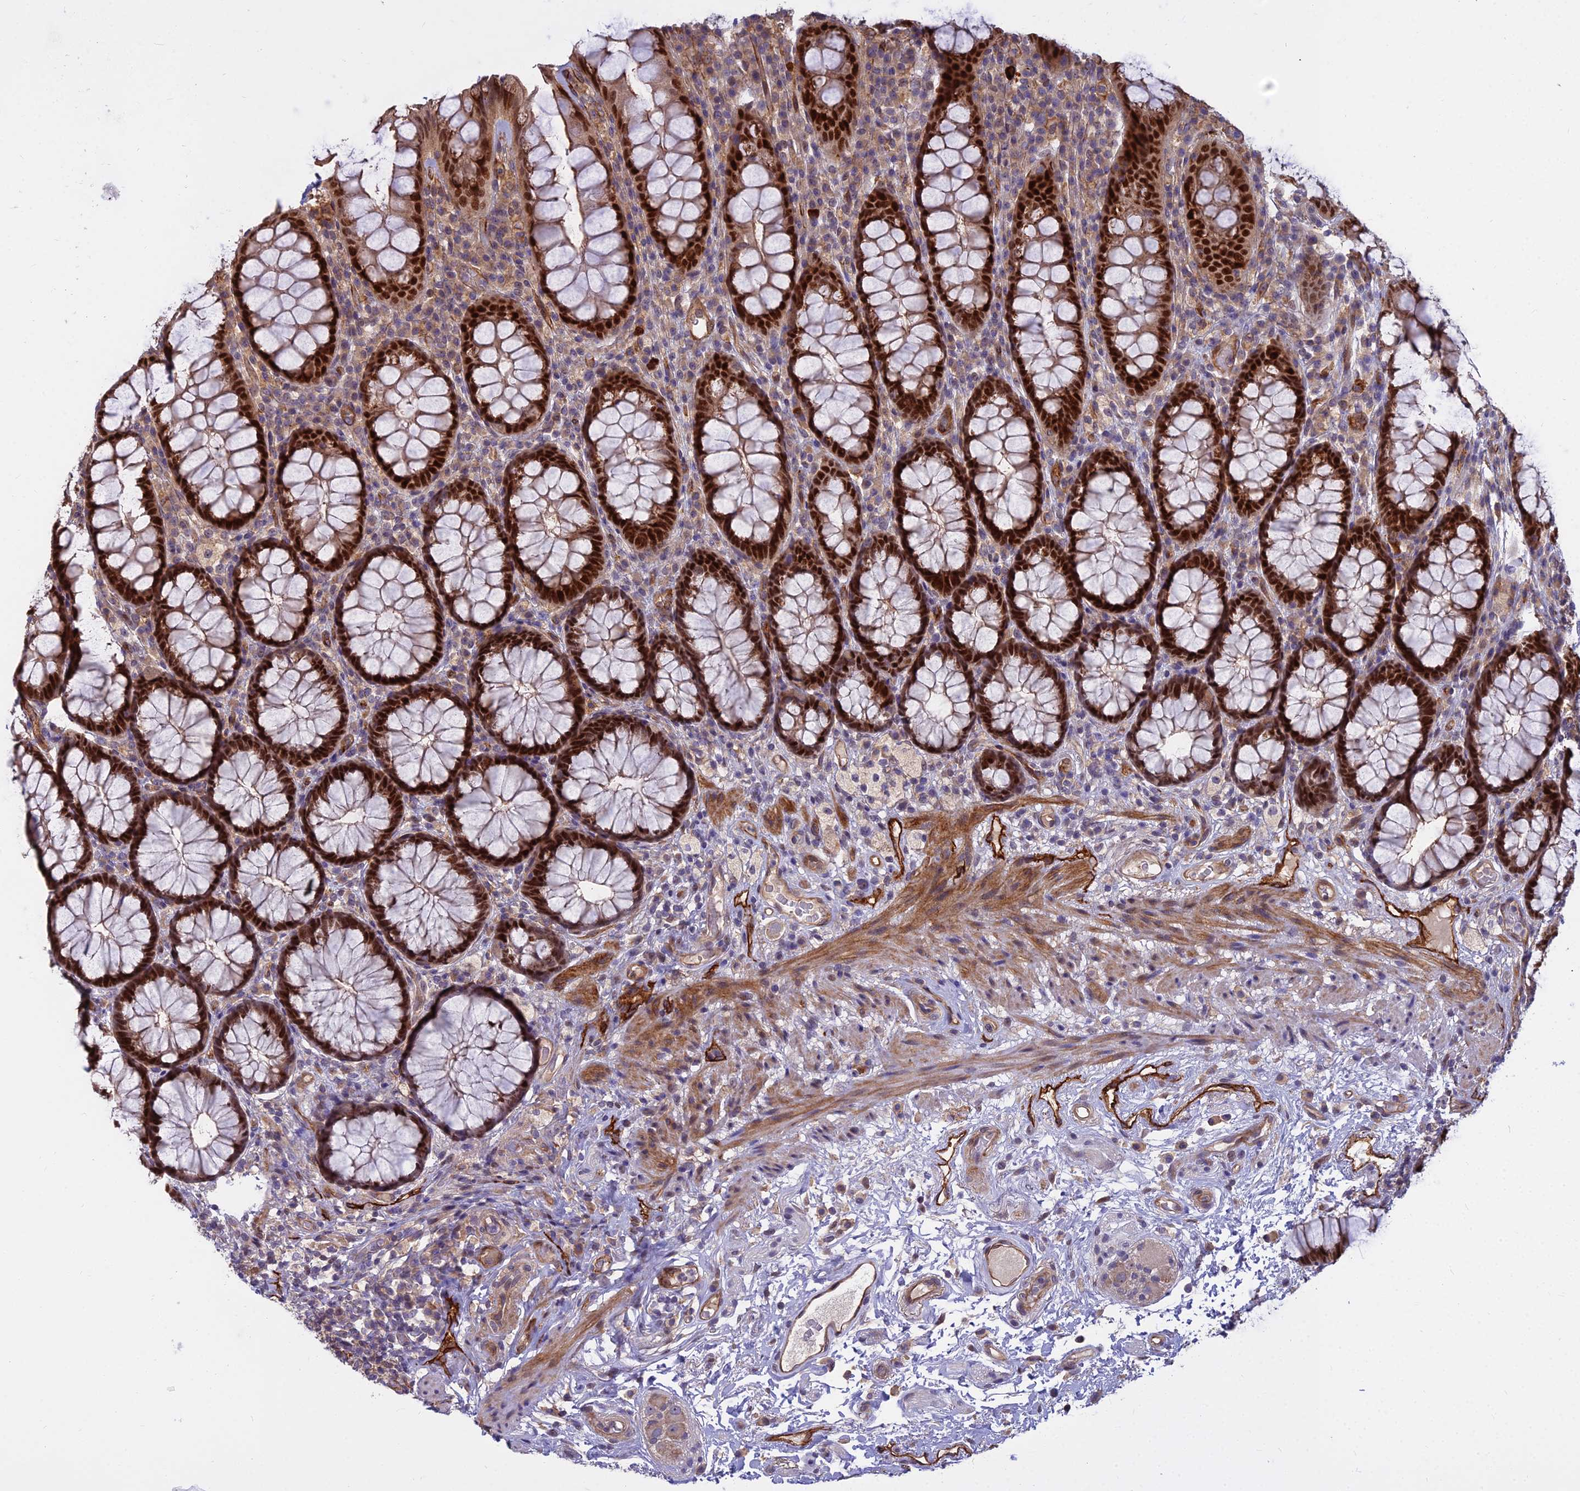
{"staining": {"intensity": "strong", "quantity": ">75%", "location": "cytoplasmic/membranous,nuclear"}, "tissue": "rectum", "cell_type": "Glandular cells", "image_type": "normal", "snomed": [{"axis": "morphology", "description": "Normal tissue, NOS"}, {"axis": "topography", "description": "Rectum"}], "caption": "Rectum stained for a protein (brown) reveals strong cytoplasmic/membranous,nuclear positive positivity in approximately >75% of glandular cells.", "gene": "TCEA3", "patient": {"sex": "male", "age": 83}}